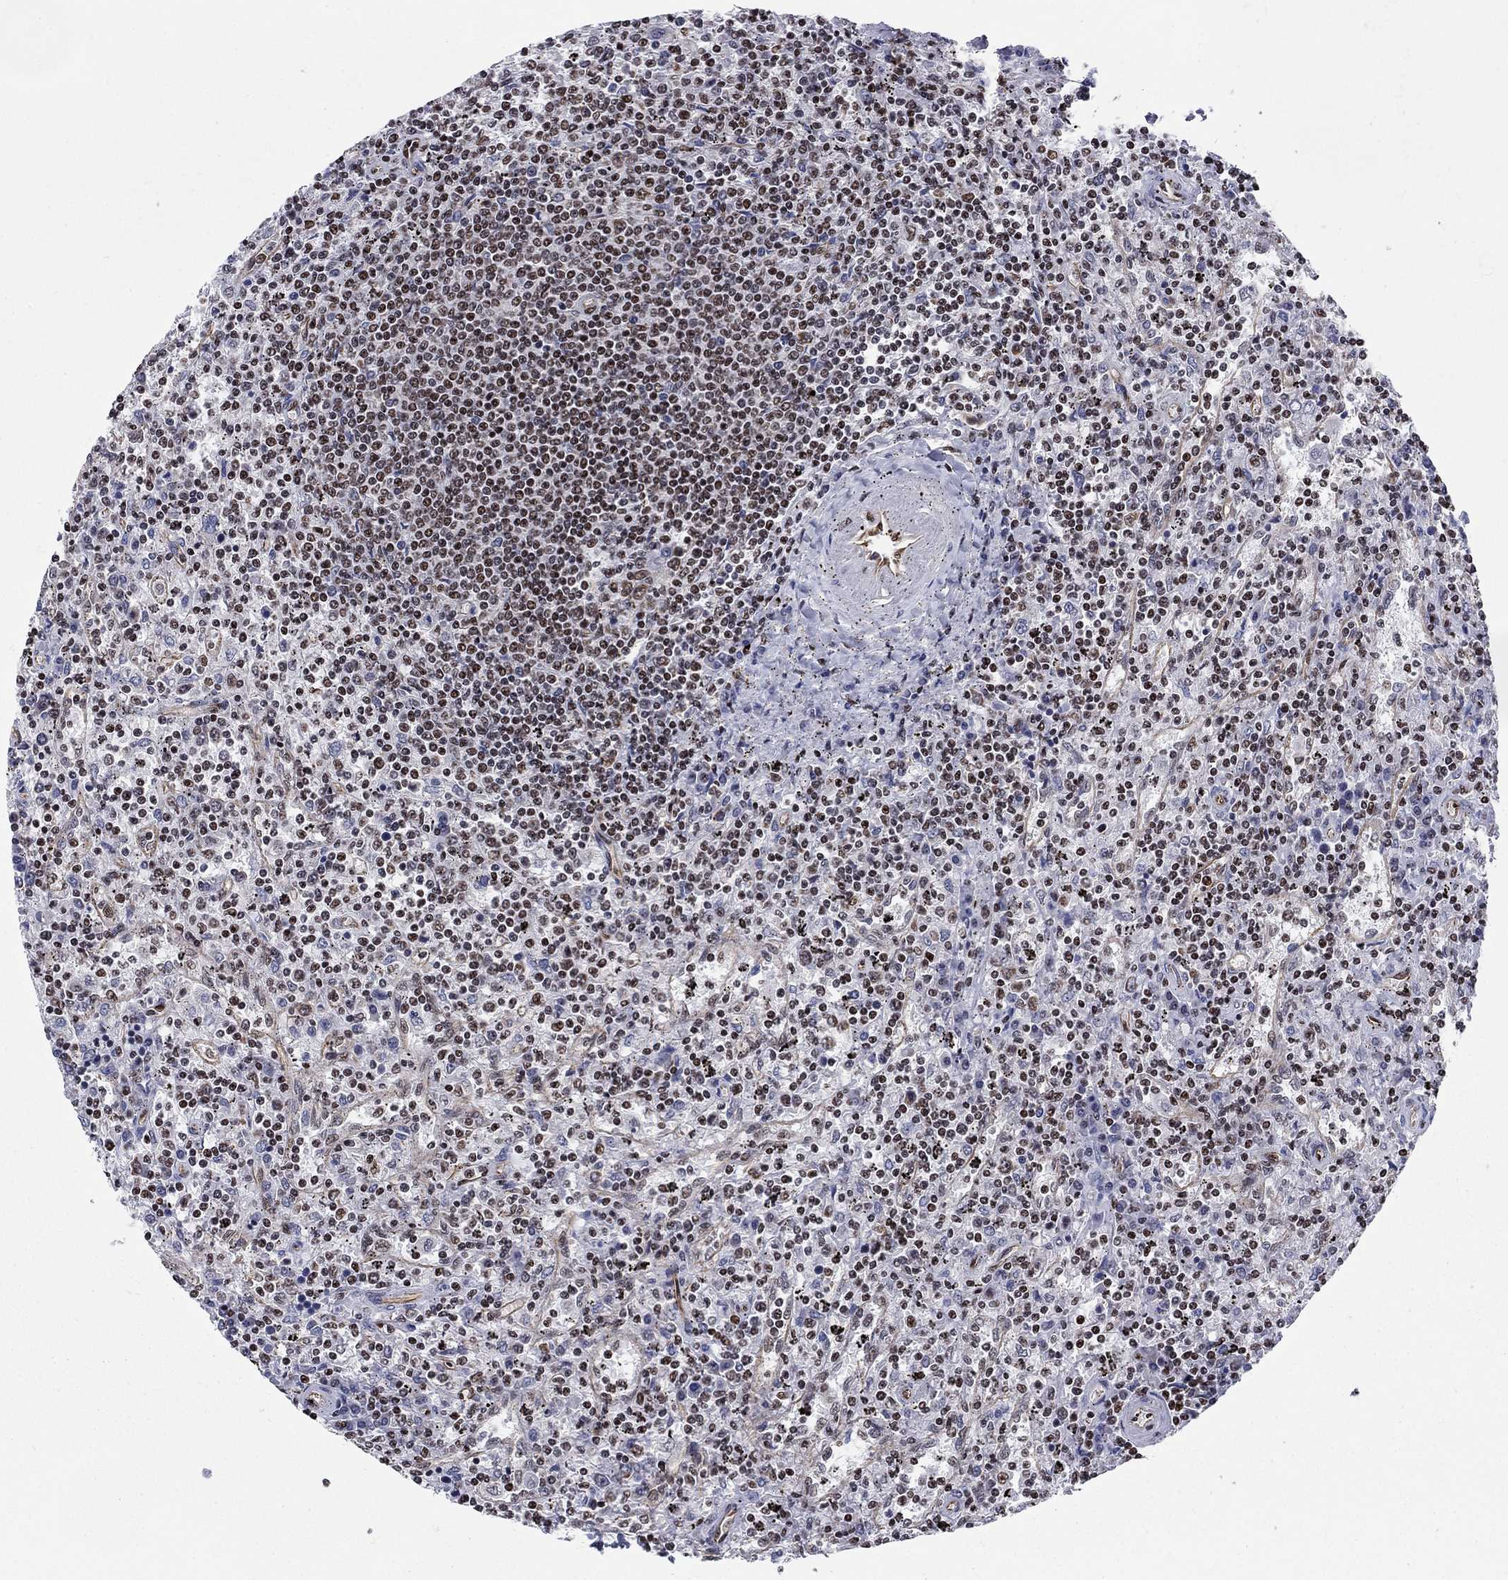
{"staining": {"intensity": "moderate", "quantity": "<25%", "location": "nuclear"}, "tissue": "lymphoma", "cell_type": "Tumor cells", "image_type": "cancer", "snomed": [{"axis": "morphology", "description": "Malignant lymphoma, non-Hodgkin's type, Low grade"}, {"axis": "topography", "description": "Spleen"}], "caption": "An IHC photomicrograph of tumor tissue is shown. Protein staining in brown shows moderate nuclear positivity in low-grade malignant lymphoma, non-Hodgkin's type within tumor cells.", "gene": "N4BP2", "patient": {"sex": "male", "age": 62}}